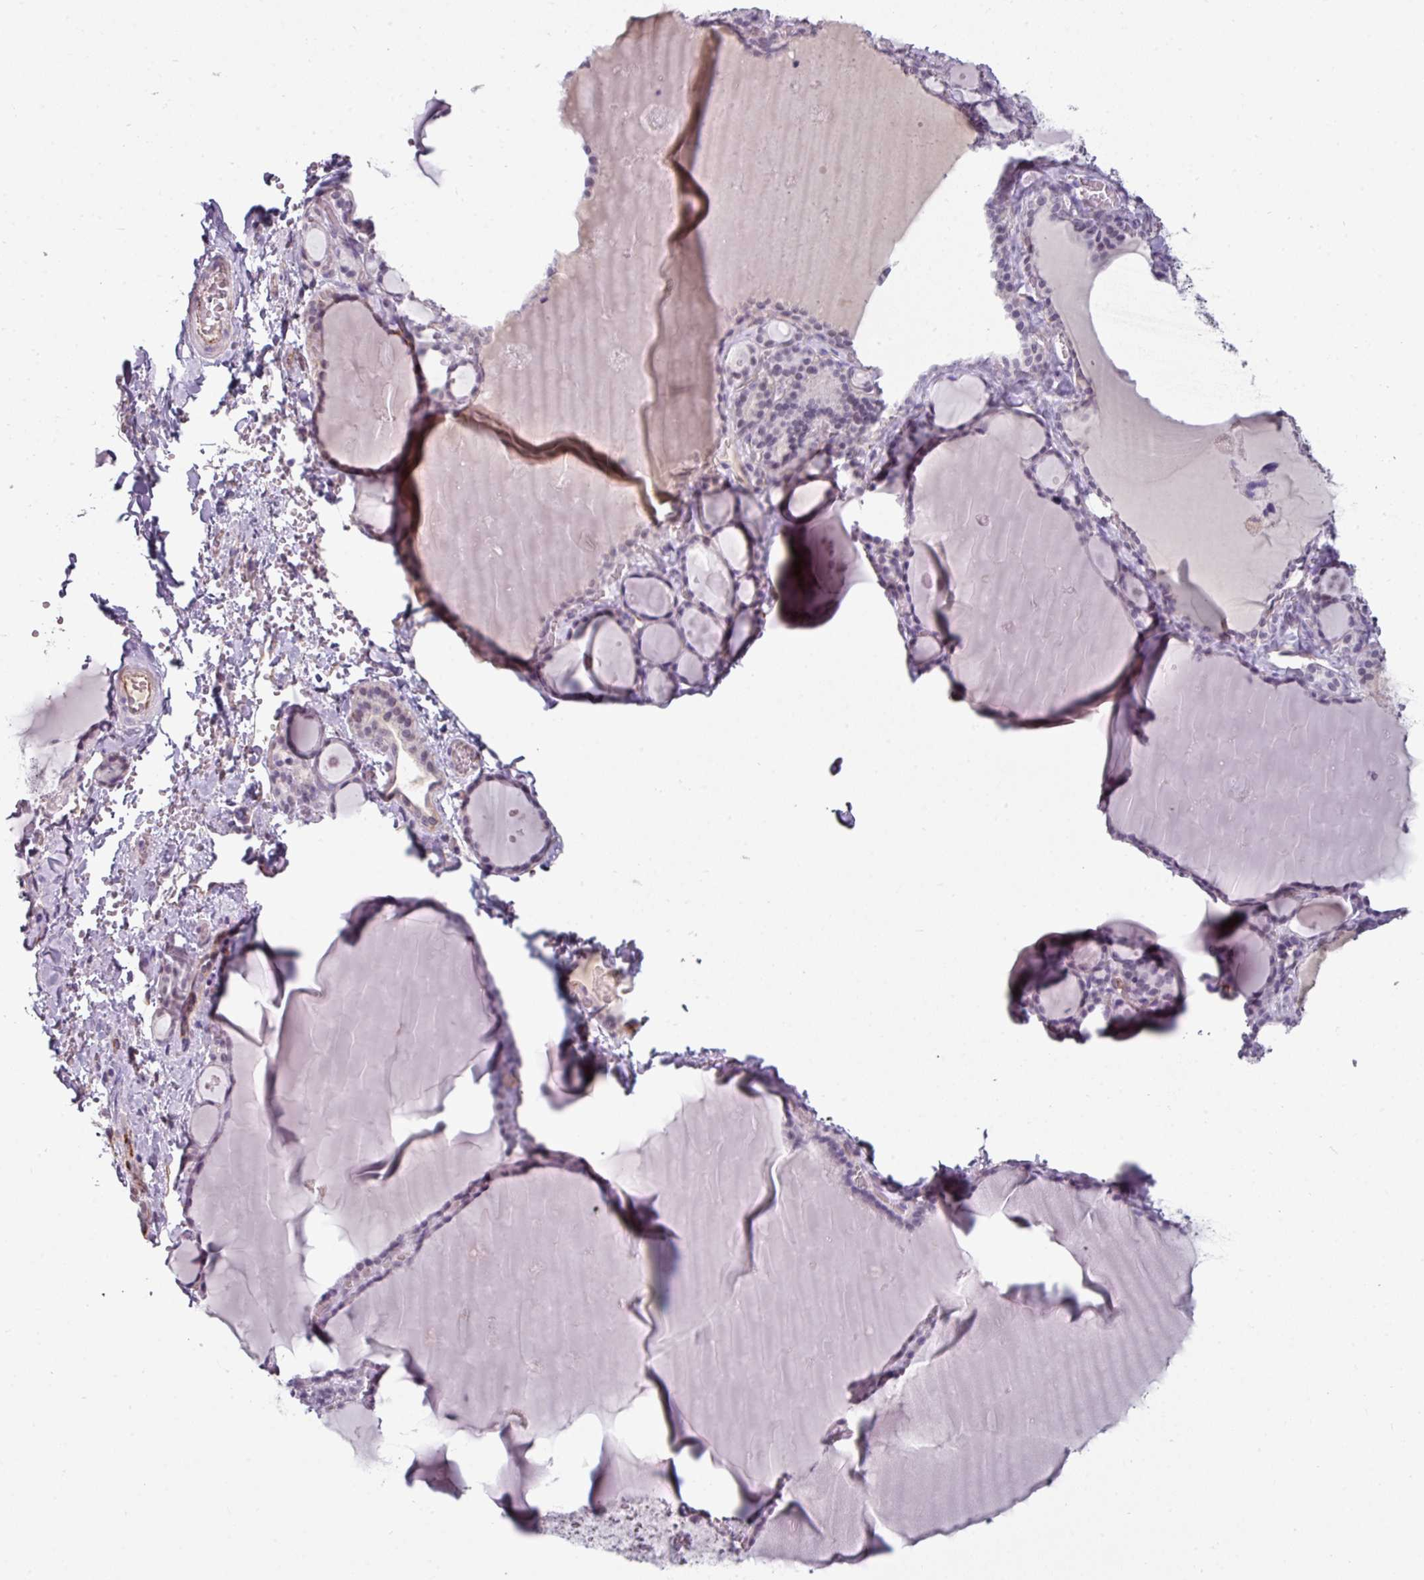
{"staining": {"intensity": "weak", "quantity": "<25%", "location": "cytoplasmic/membranous"}, "tissue": "thyroid gland", "cell_type": "Glandular cells", "image_type": "normal", "snomed": [{"axis": "morphology", "description": "Normal tissue, NOS"}, {"axis": "topography", "description": "Thyroid gland"}], "caption": "Immunohistochemistry of benign human thyroid gland reveals no positivity in glandular cells. (DAB IHC visualized using brightfield microscopy, high magnification).", "gene": "EYA3", "patient": {"sex": "female", "age": 49}}